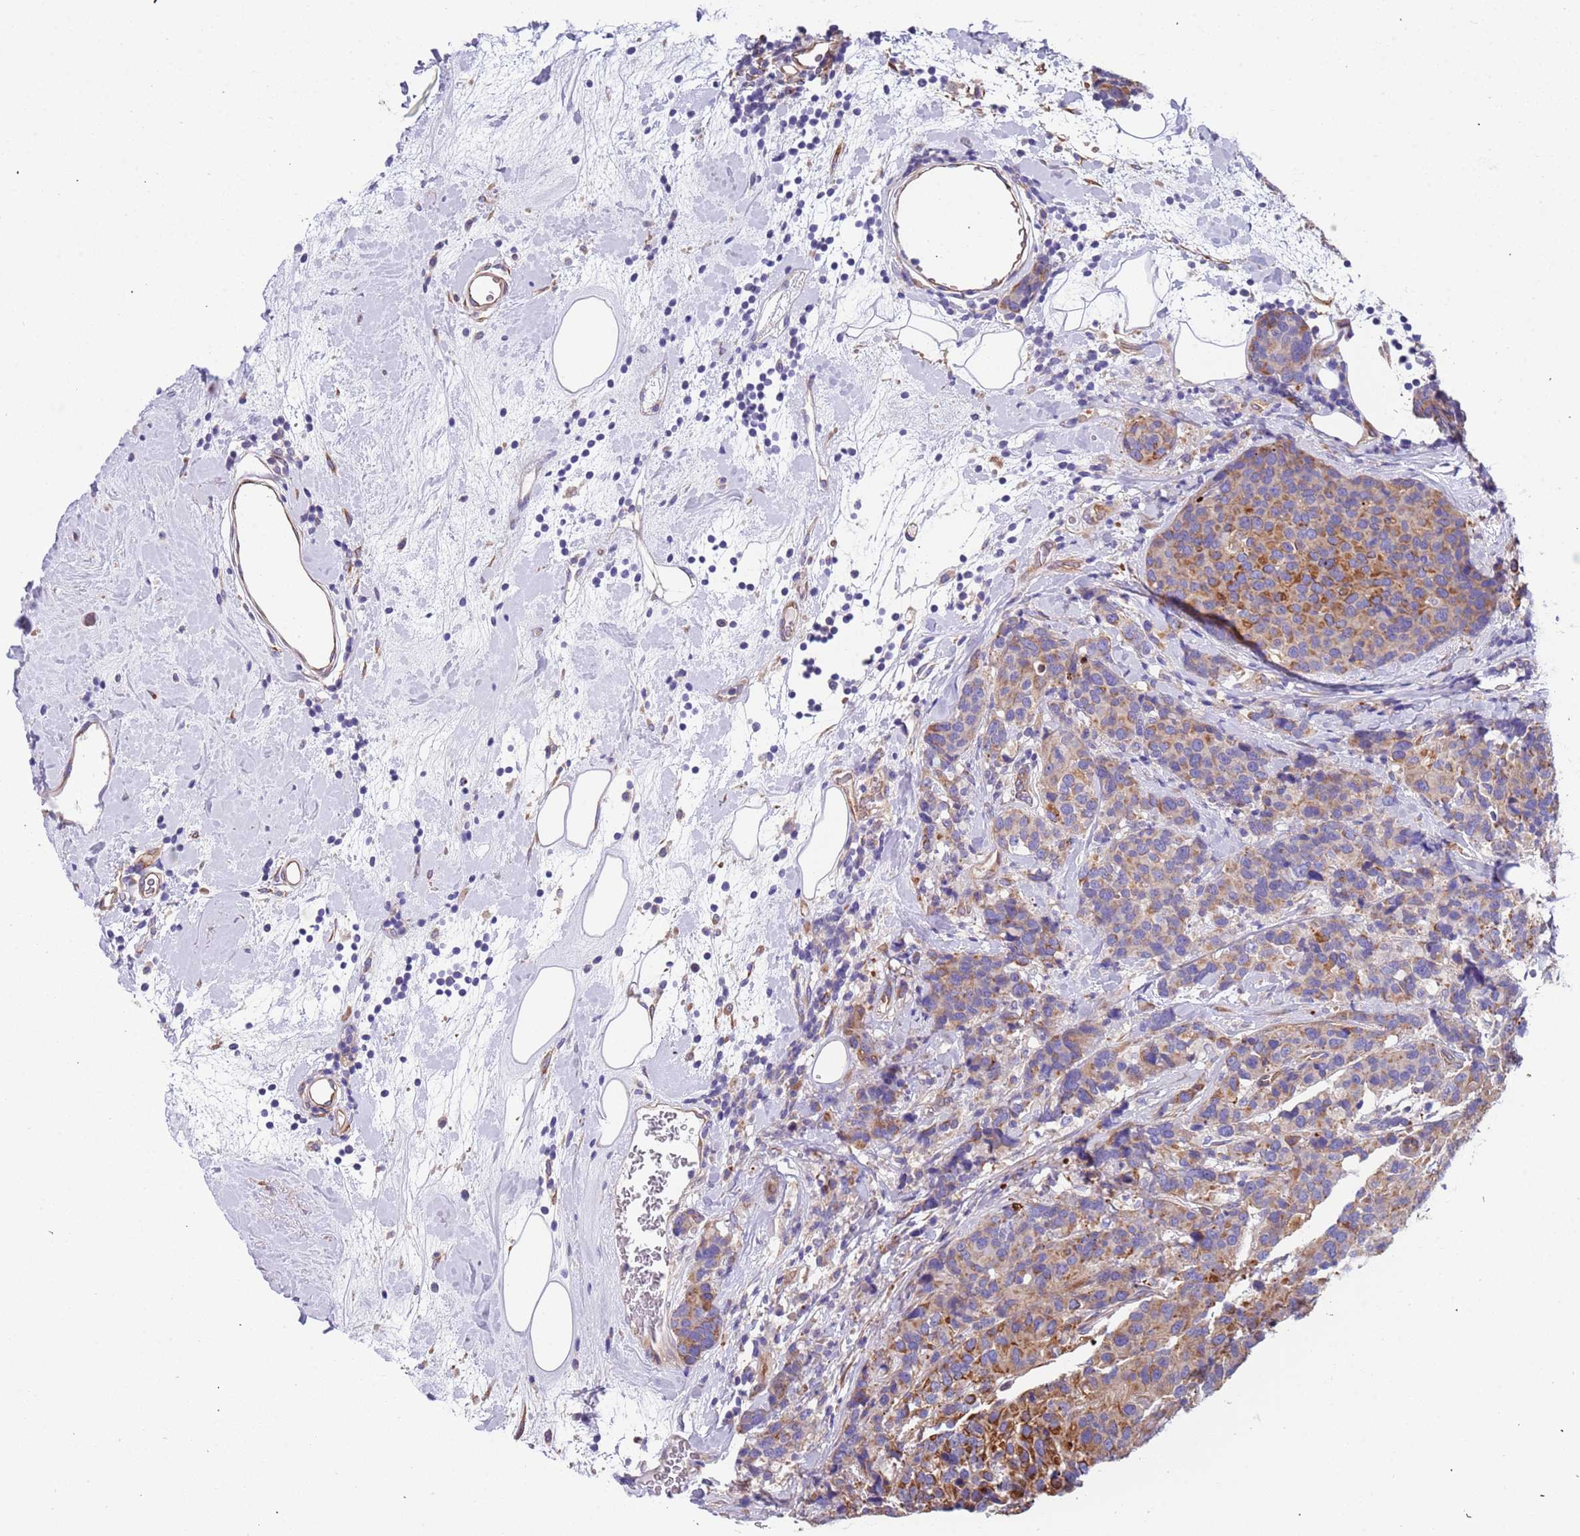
{"staining": {"intensity": "moderate", "quantity": ">75%", "location": "cytoplasmic/membranous"}, "tissue": "breast cancer", "cell_type": "Tumor cells", "image_type": "cancer", "snomed": [{"axis": "morphology", "description": "Lobular carcinoma"}, {"axis": "topography", "description": "Breast"}], "caption": "Breast cancer tissue shows moderate cytoplasmic/membranous staining in about >75% of tumor cells (IHC, brightfield microscopy, high magnification).", "gene": "LAMB4", "patient": {"sex": "female", "age": 59}}